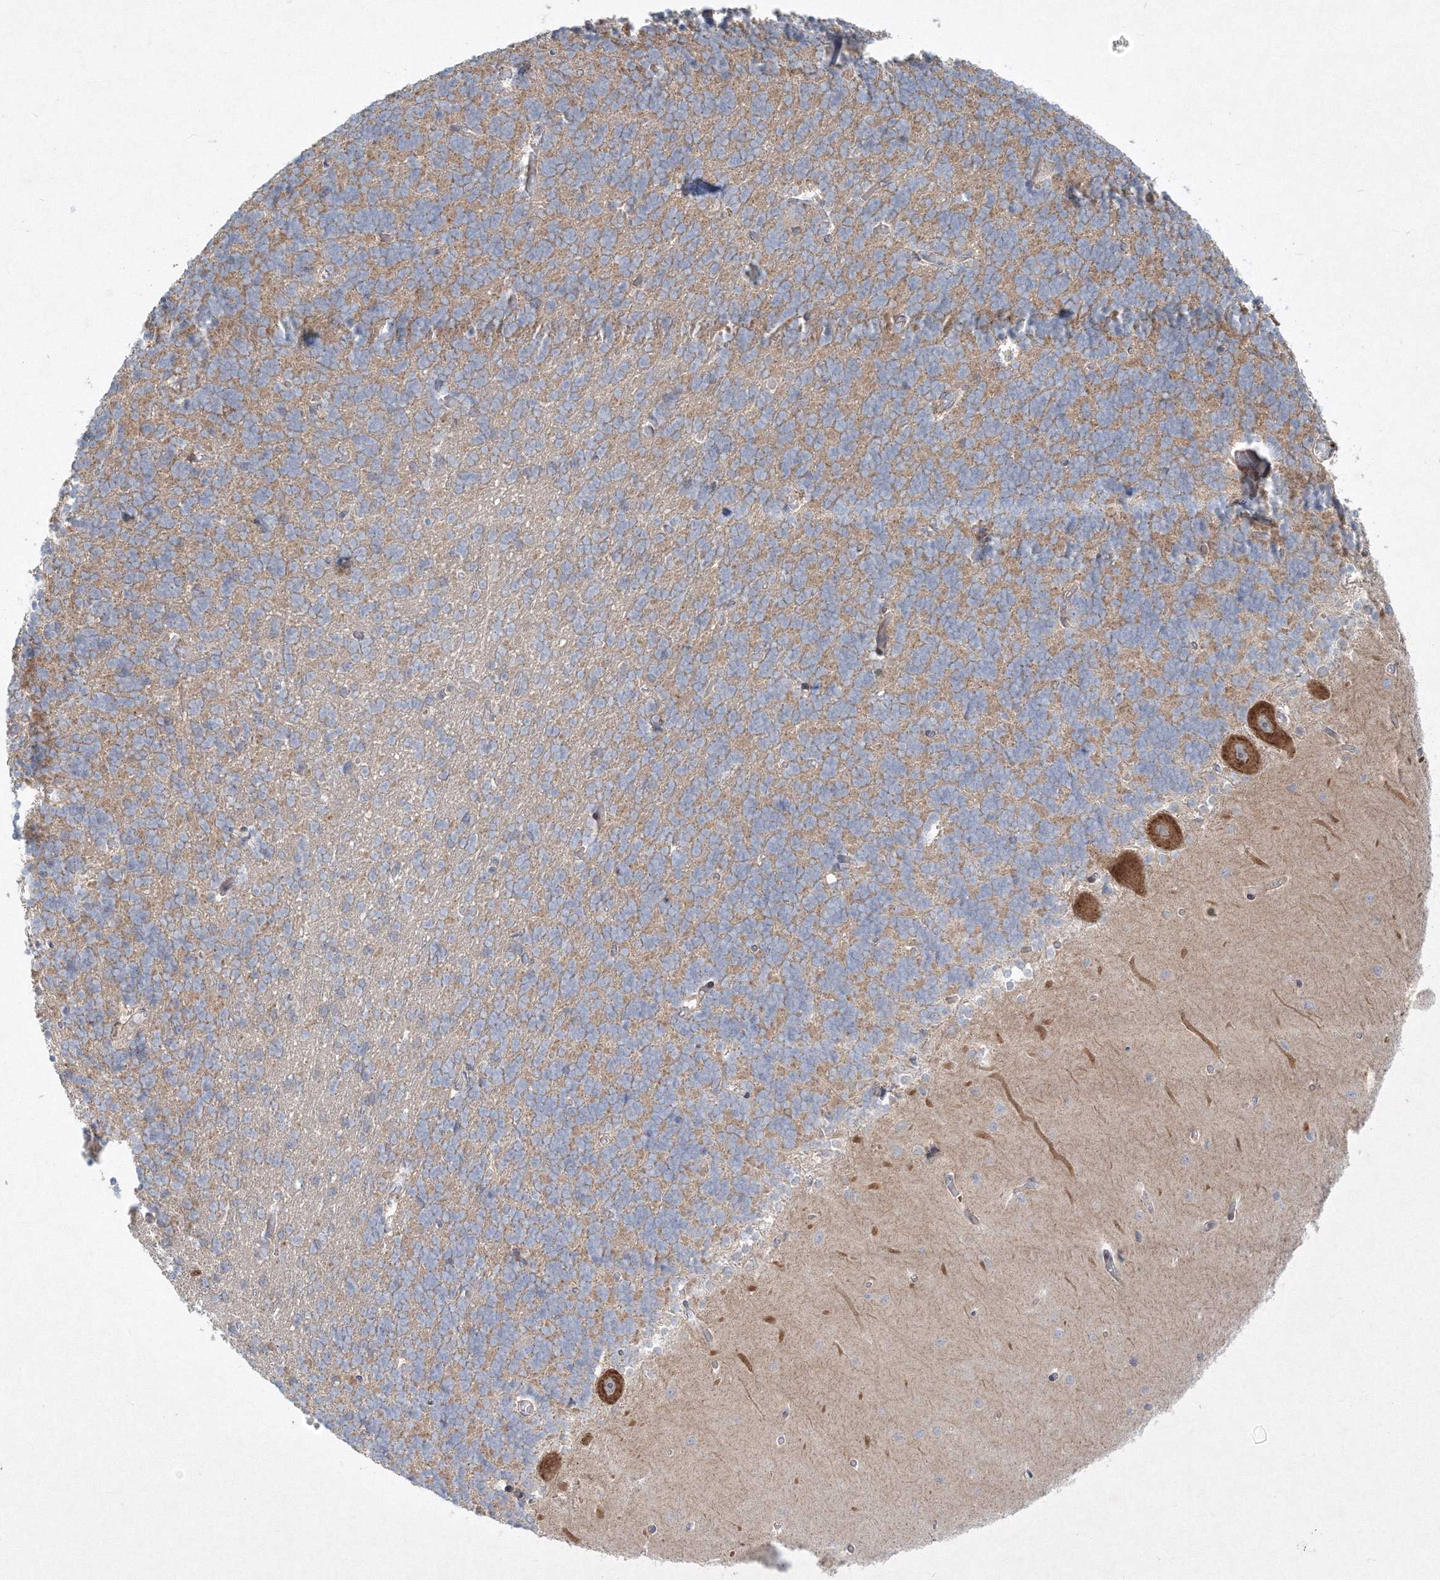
{"staining": {"intensity": "moderate", "quantity": "25%-75%", "location": "cytoplasmic/membranous"}, "tissue": "cerebellum", "cell_type": "Cells in granular layer", "image_type": "normal", "snomed": [{"axis": "morphology", "description": "Normal tissue, NOS"}, {"axis": "topography", "description": "Cerebellum"}], "caption": "Immunohistochemical staining of unremarkable cerebellum shows moderate cytoplasmic/membranous protein expression in approximately 25%-75% of cells in granular layer.", "gene": "WDR49", "patient": {"sex": "male", "age": 37}}